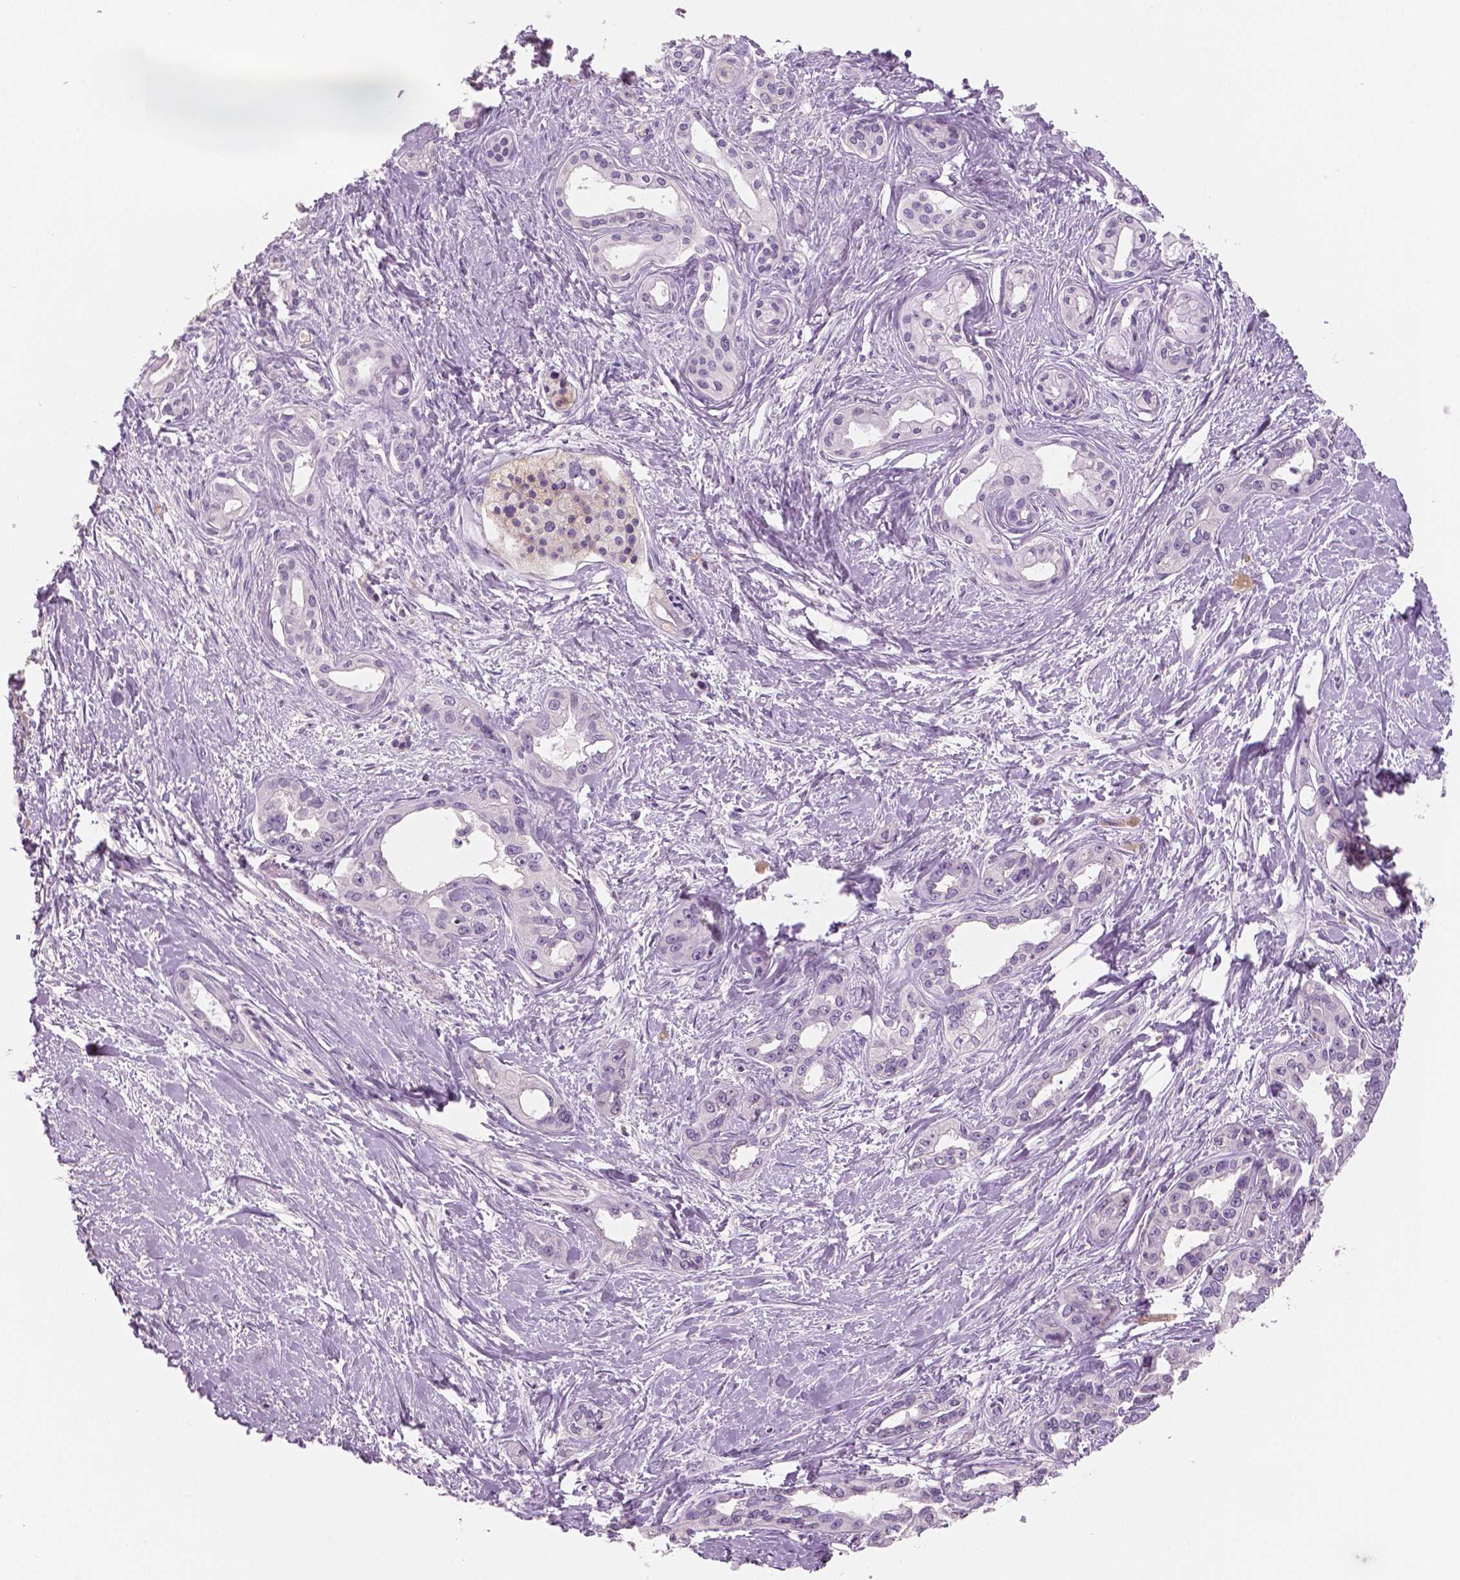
{"staining": {"intensity": "negative", "quantity": "none", "location": "none"}, "tissue": "pancreatic cancer", "cell_type": "Tumor cells", "image_type": "cancer", "snomed": [{"axis": "morphology", "description": "Adenocarcinoma, NOS"}, {"axis": "topography", "description": "Pancreas"}], "caption": "This is an immunohistochemistry (IHC) photomicrograph of human pancreatic cancer. There is no staining in tumor cells.", "gene": "NECAB2", "patient": {"sex": "female", "age": 50}}